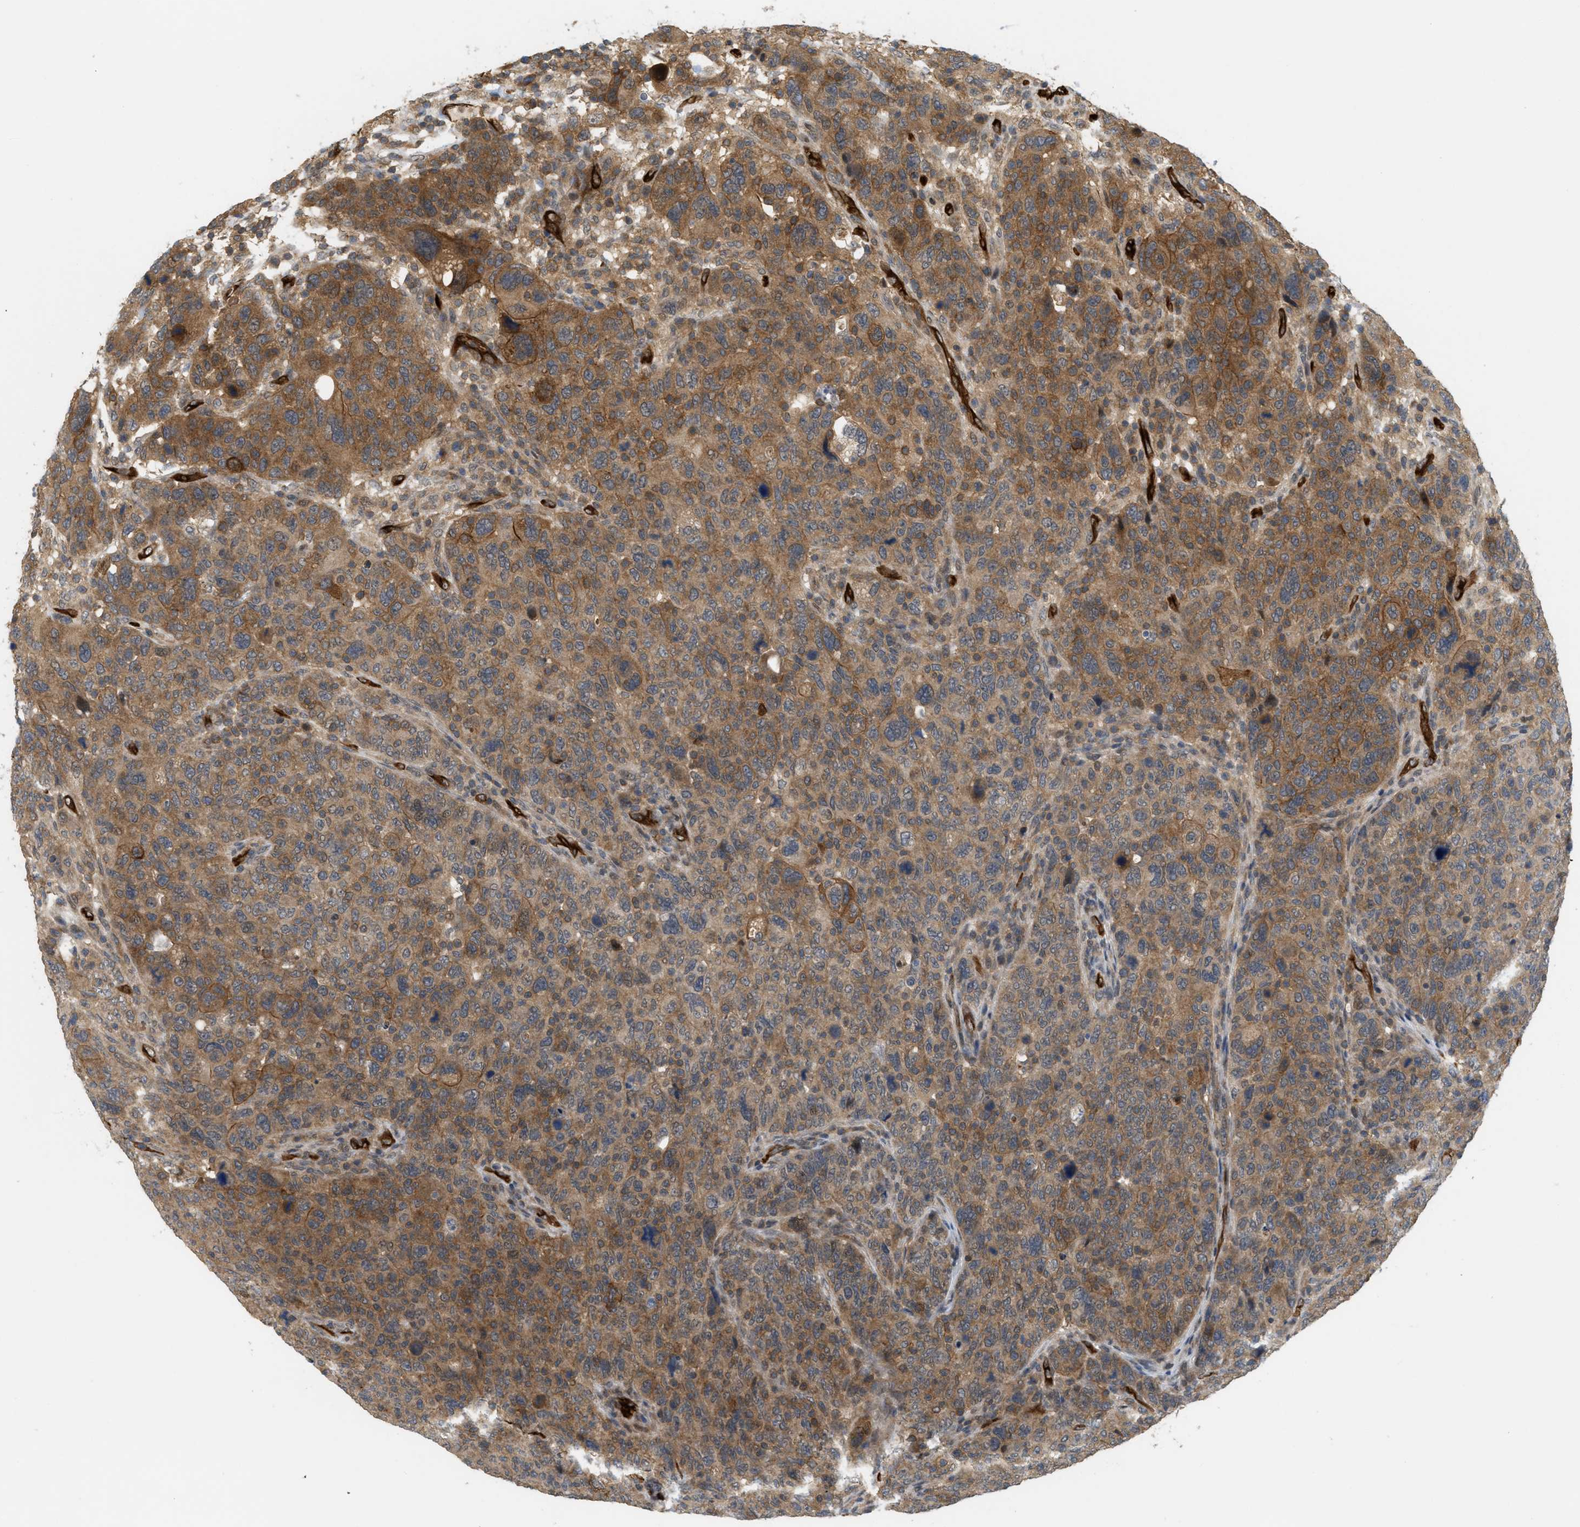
{"staining": {"intensity": "moderate", "quantity": ">75%", "location": "cytoplasmic/membranous"}, "tissue": "breast cancer", "cell_type": "Tumor cells", "image_type": "cancer", "snomed": [{"axis": "morphology", "description": "Duct carcinoma"}, {"axis": "topography", "description": "Breast"}], "caption": "Immunohistochemistry (IHC) photomicrograph of breast cancer (invasive ductal carcinoma) stained for a protein (brown), which displays medium levels of moderate cytoplasmic/membranous positivity in about >75% of tumor cells.", "gene": "PALMD", "patient": {"sex": "female", "age": 37}}